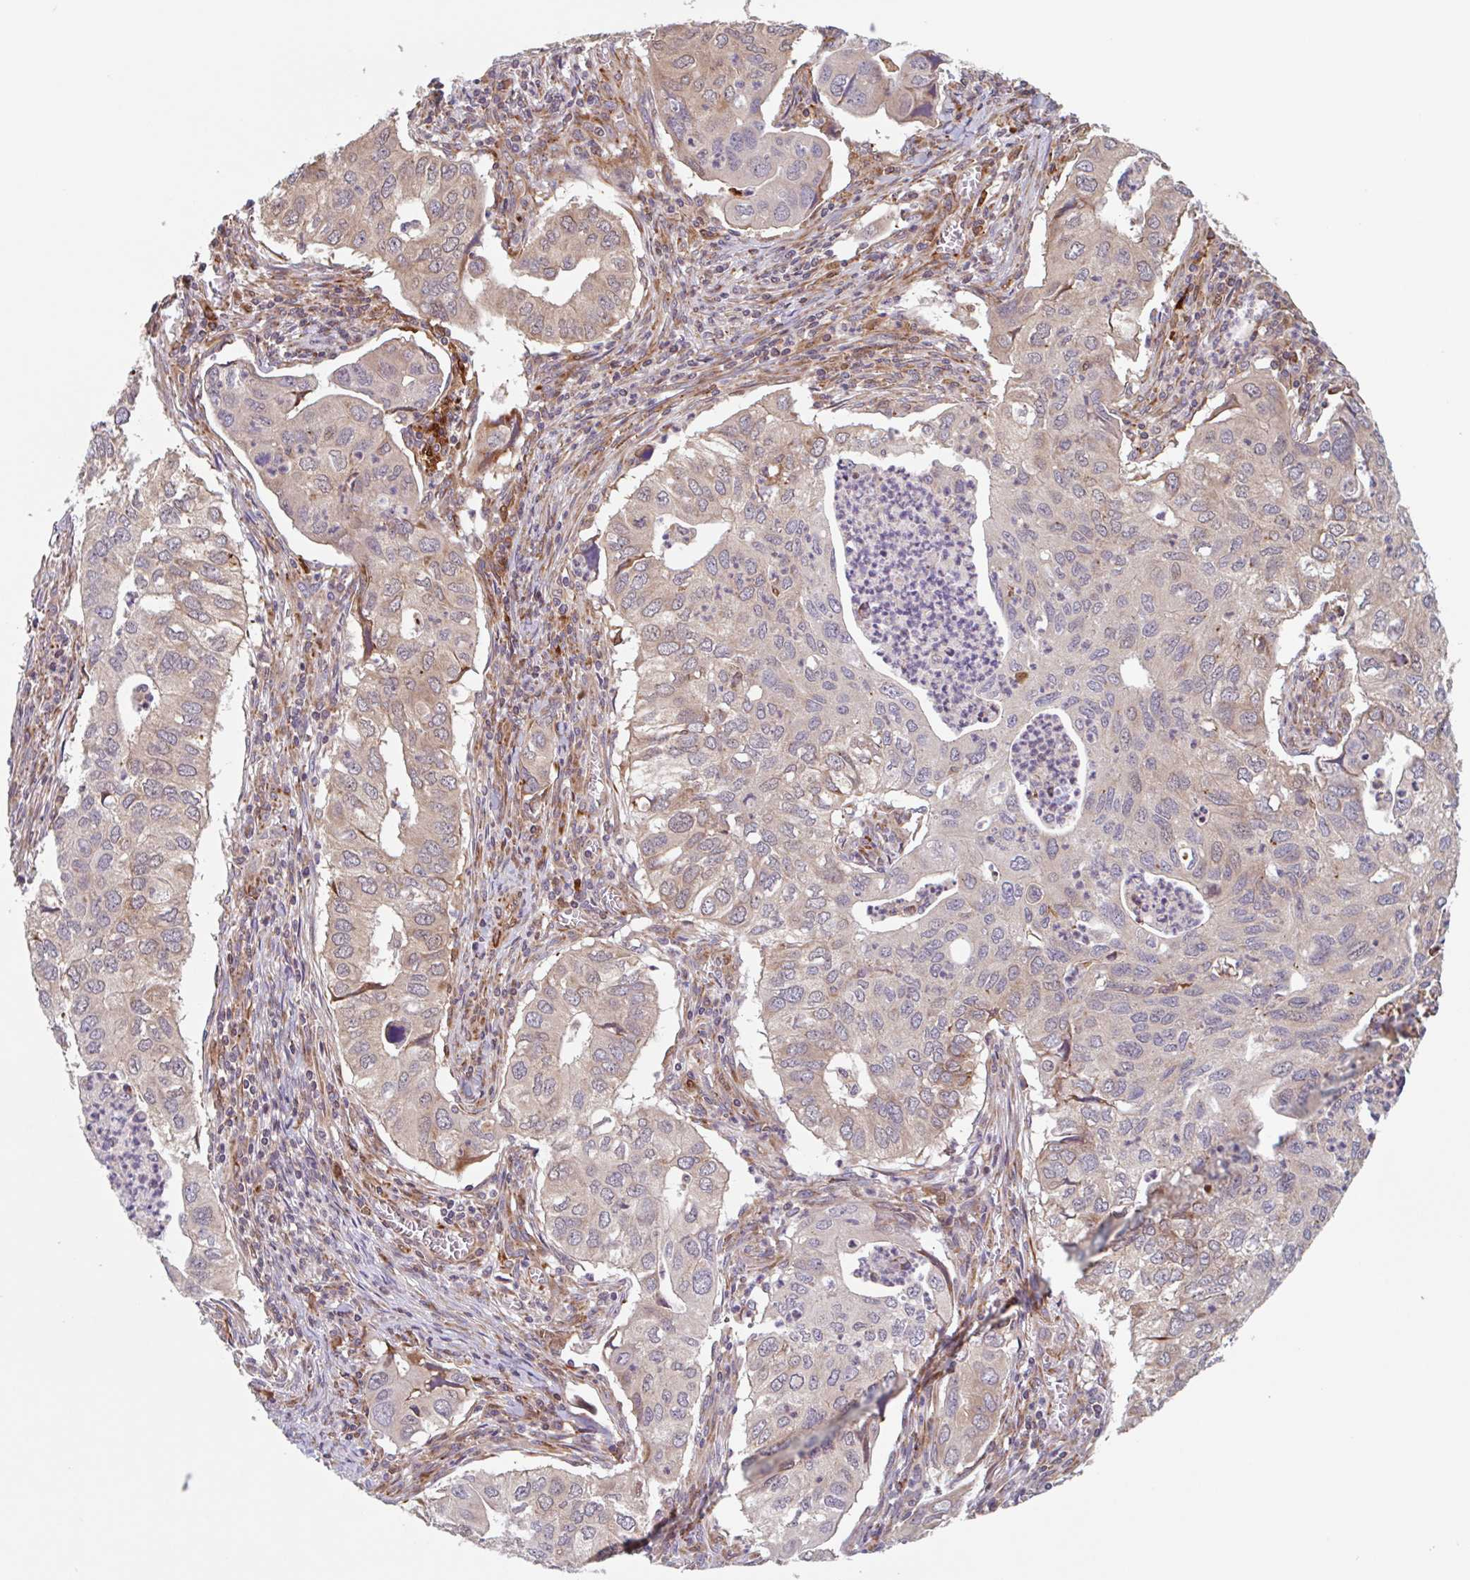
{"staining": {"intensity": "weak", "quantity": "25%-75%", "location": "cytoplasmic/membranous"}, "tissue": "lung cancer", "cell_type": "Tumor cells", "image_type": "cancer", "snomed": [{"axis": "morphology", "description": "Adenocarcinoma, NOS"}, {"axis": "topography", "description": "Lung"}], "caption": "A histopathology image of lung adenocarcinoma stained for a protein reveals weak cytoplasmic/membranous brown staining in tumor cells. Using DAB (brown) and hematoxylin (blue) stains, captured at high magnification using brightfield microscopy.", "gene": "NUB1", "patient": {"sex": "male", "age": 48}}